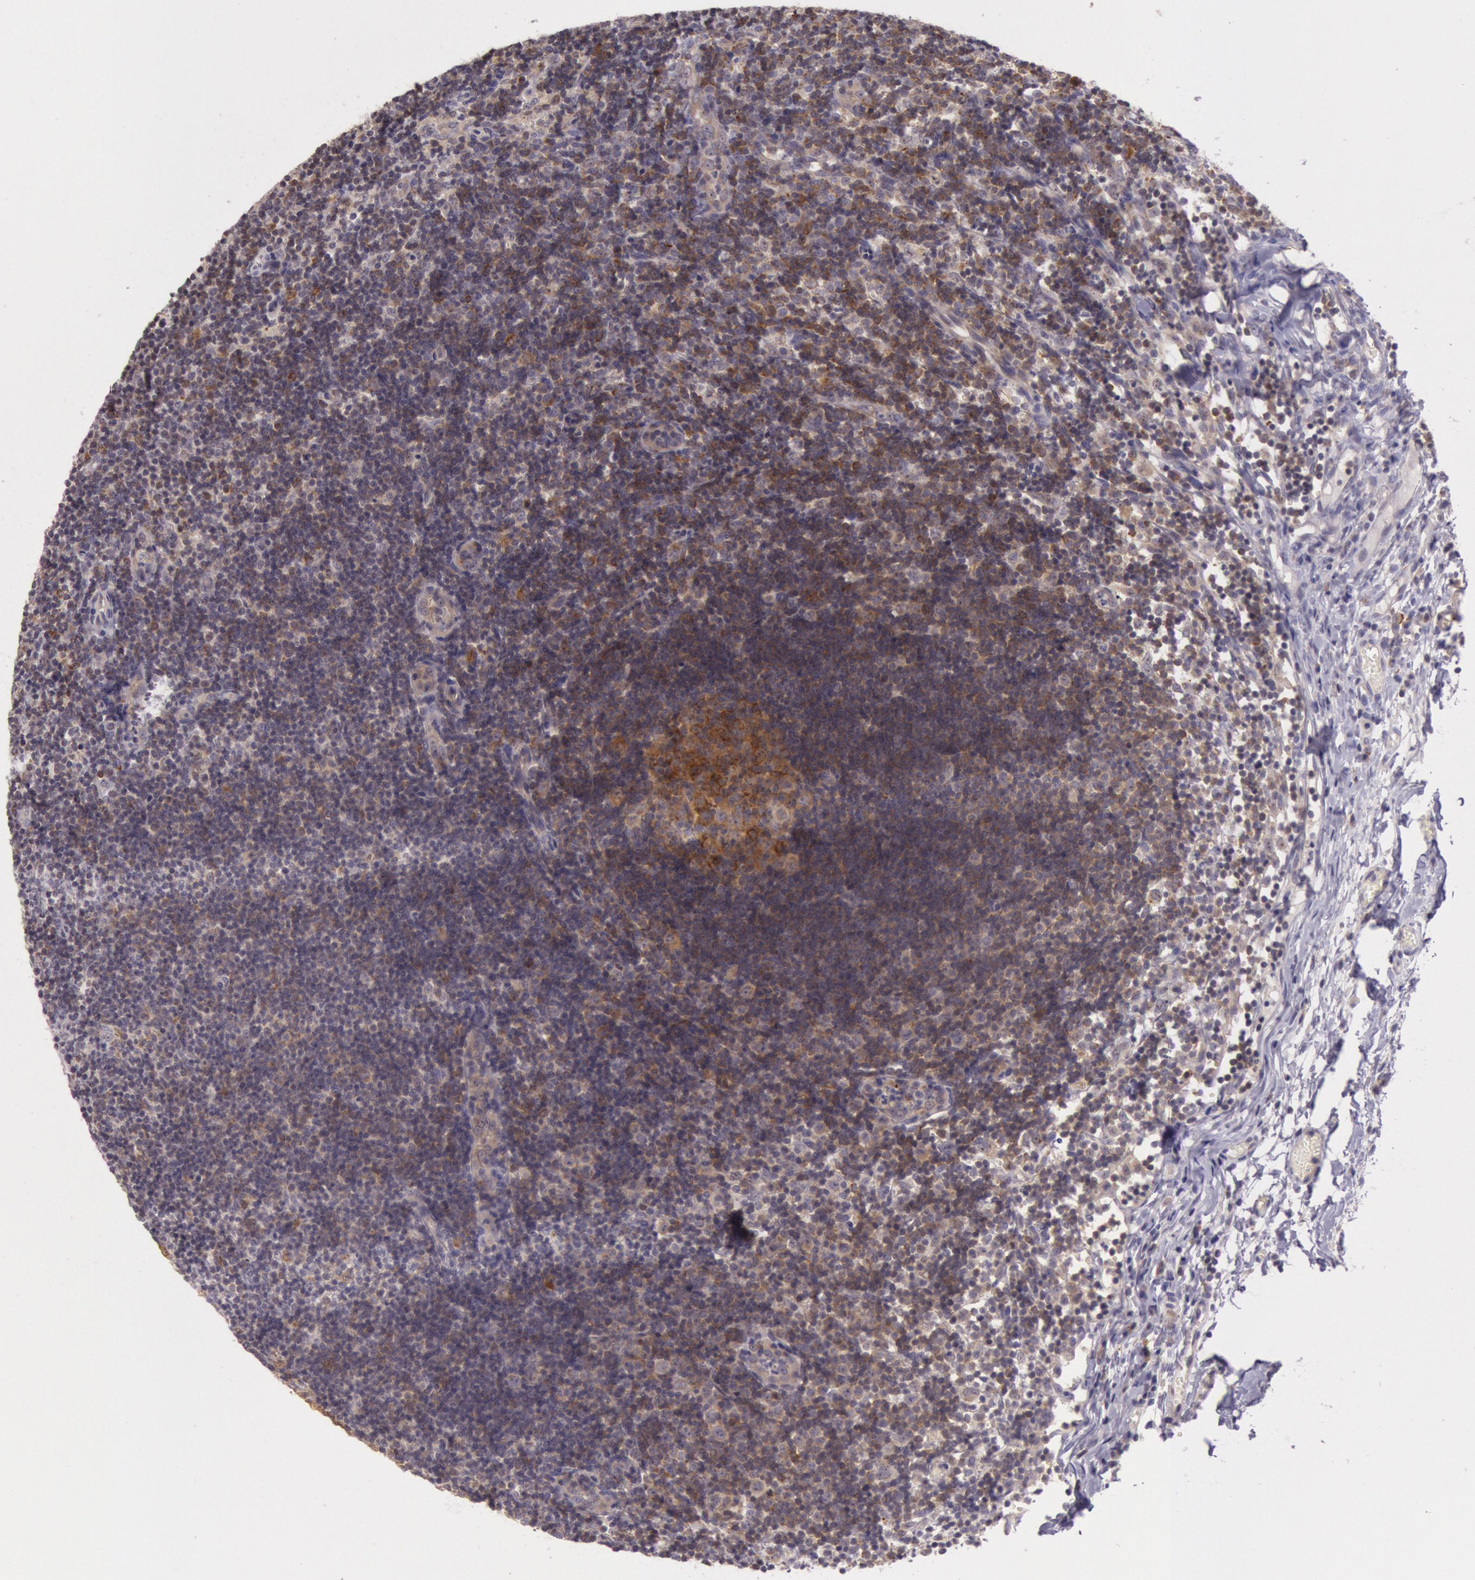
{"staining": {"intensity": "moderate", "quantity": ">75%", "location": "cytoplasmic/membranous"}, "tissue": "lymph node", "cell_type": "Germinal center cells", "image_type": "normal", "snomed": [{"axis": "morphology", "description": "Normal tissue, NOS"}, {"axis": "morphology", "description": "Inflammation, NOS"}, {"axis": "topography", "description": "Lymph node"}, {"axis": "topography", "description": "Salivary gland"}], "caption": "Germinal center cells exhibit moderate cytoplasmic/membranous staining in approximately >75% of cells in normal lymph node. Nuclei are stained in blue.", "gene": "CDK16", "patient": {"sex": "male", "age": 3}}